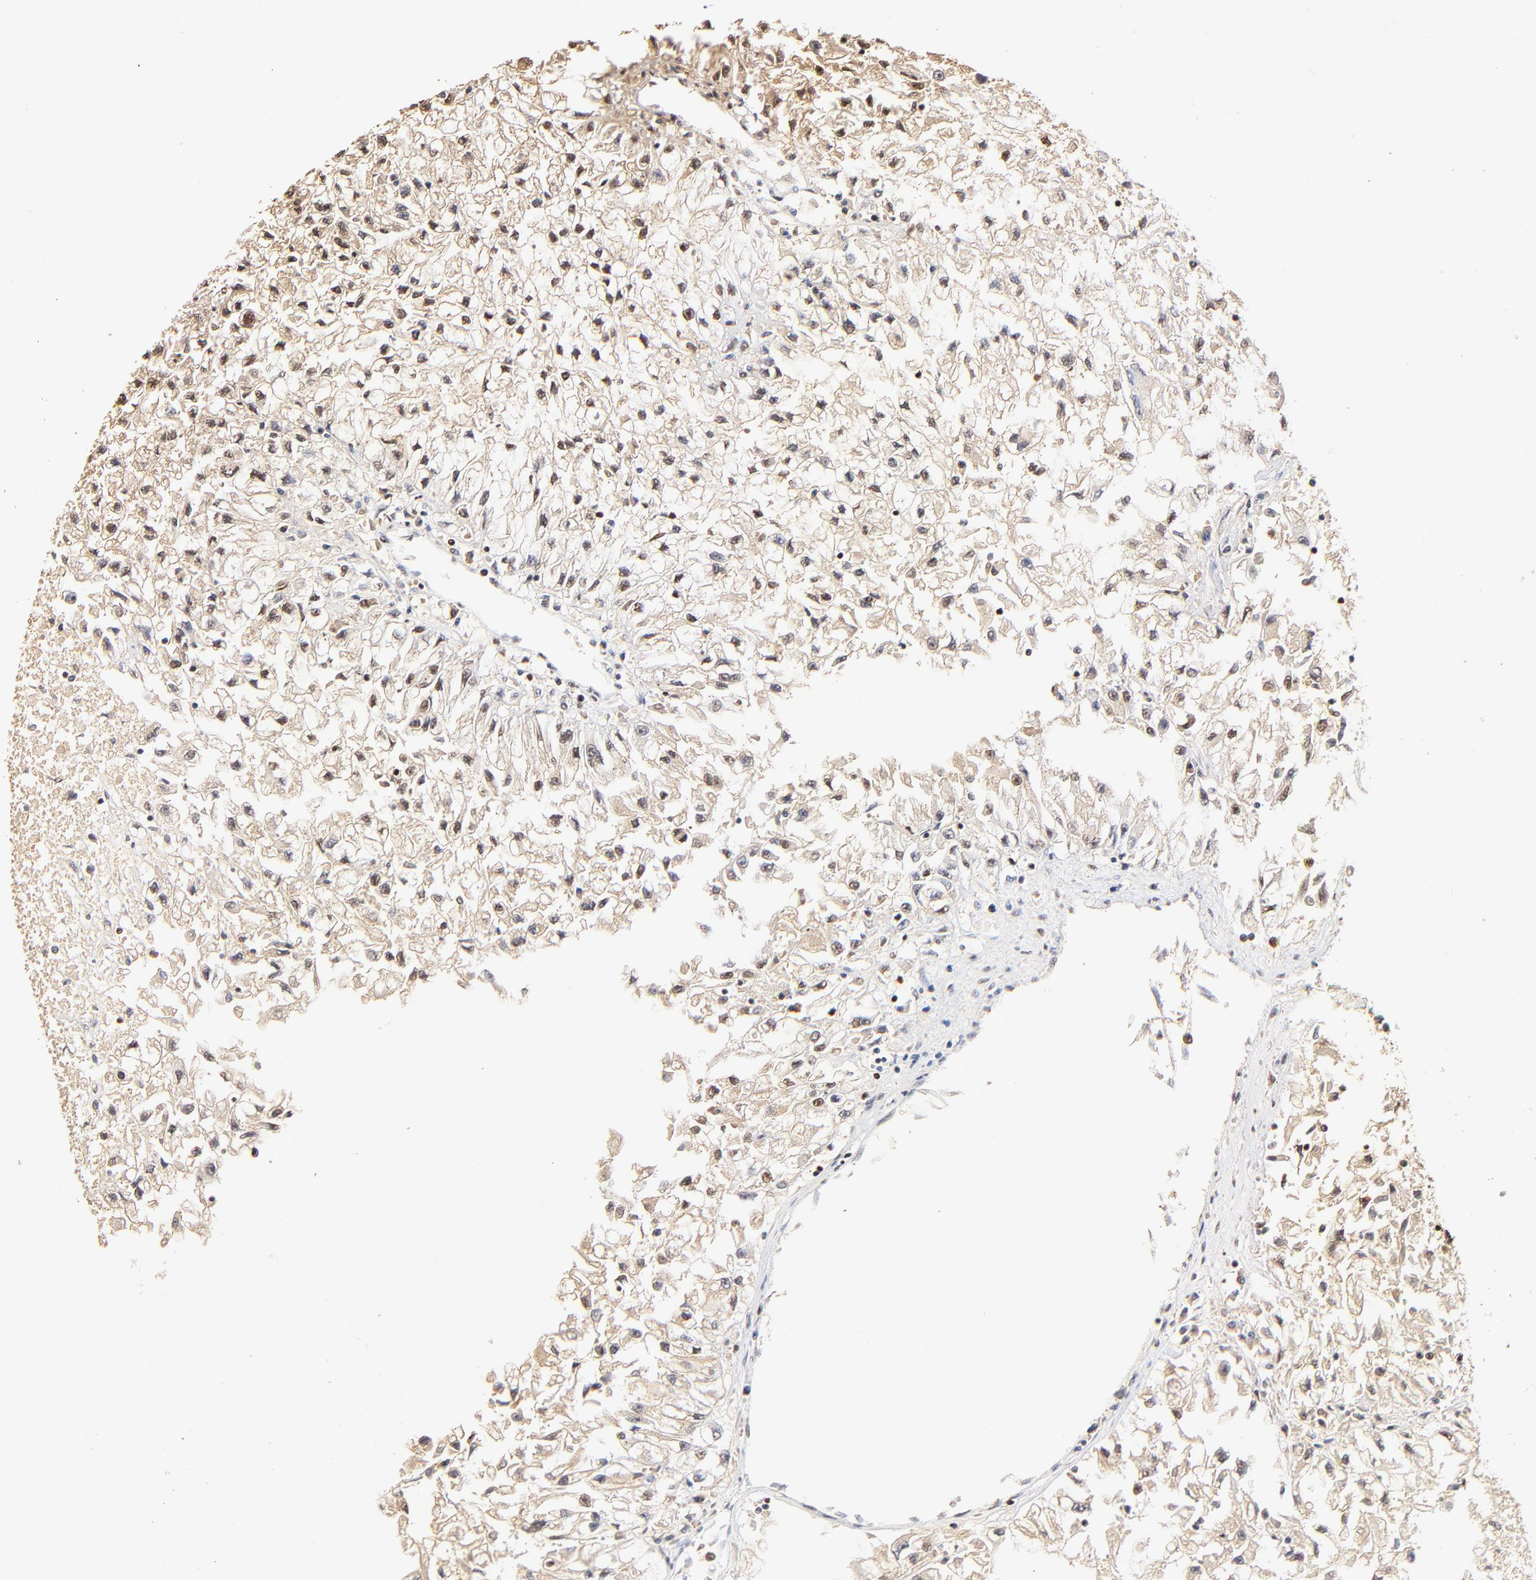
{"staining": {"intensity": "moderate", "quantity": ">75%", "location": "cytoplasmic/membranous,nuclear"}, "tissue": "renal cancer", "cell_type": "Tumor cells", "image_type": "cancer", "snomed": [{"axis": "morphology", "description": "Adenocarcinoma, NOS"}, {"axis": "topography", "description": "Kidney"}], "caption": "A photomicrograph of renal cancer (adenocarcinoma) stained for a protein displays moderate cytoplasmic/membranous and nuclear brown staining in tumor cells.", "gene": "MED12", "patient": {"sex": "male", "age": 59}}